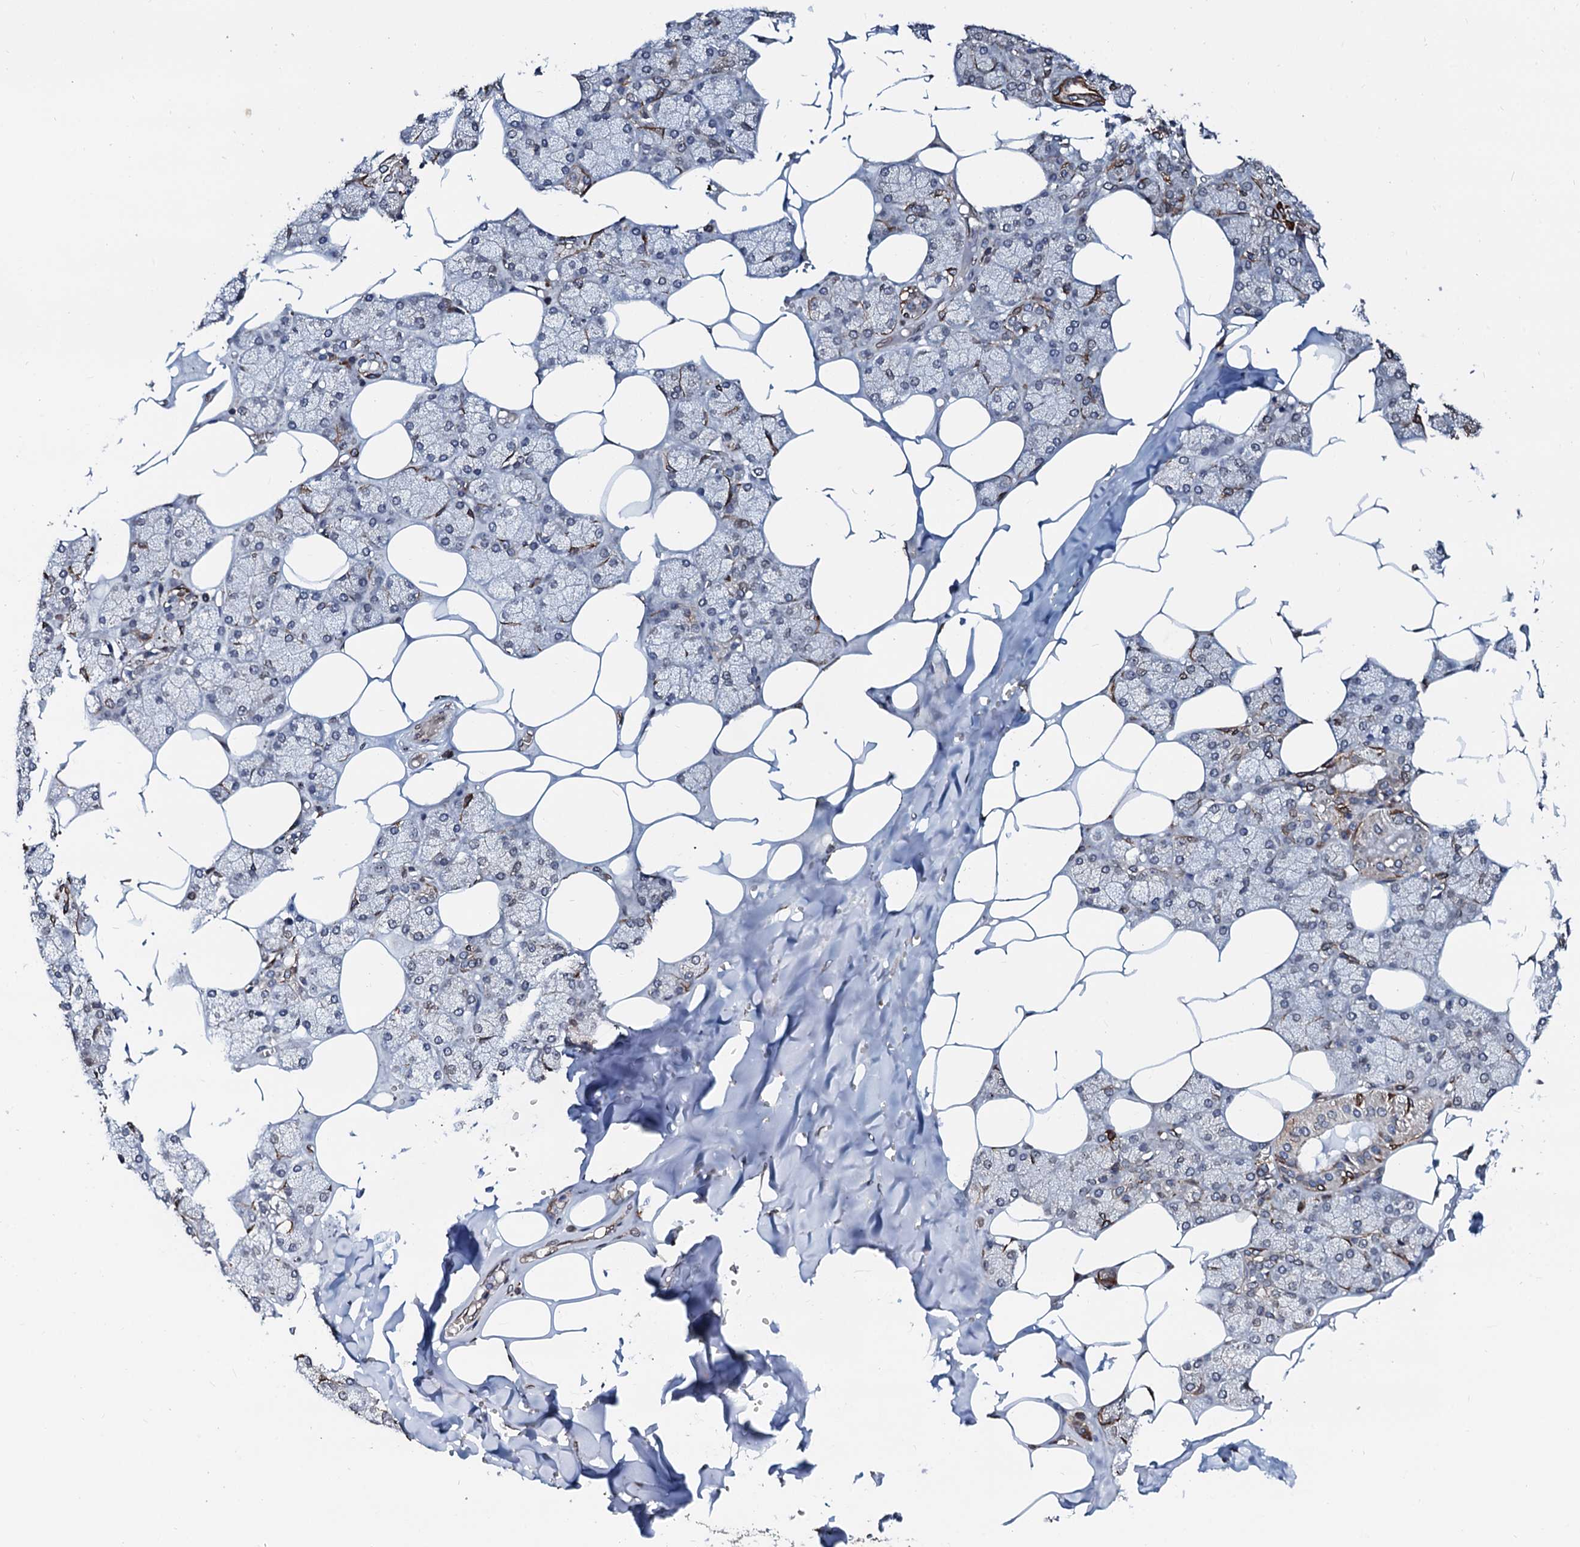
{"staining": {"intensity": "weak", "quantity": "<25%", "location": "cytoplasmic/membranous,nuclear"}, "tissue": "salivary gland", "cell_type": "Glandular cells", "image_type": "normal", "snomed": [{"axis": "morphology", "description": "Normal tissue, NOS"}, {"axis": "topography", "description": "Salivary gland"}], "caption": "Glandular cells are negative for protein expression in unremarkable human salivary gland. Brightfield microscopy of immunohistochemistry stained with DAB (brown) and hematoxylin (blue), captured at high magnification.", "gene": "NRP2", "patient": {"sex": "male", "age": 62}}